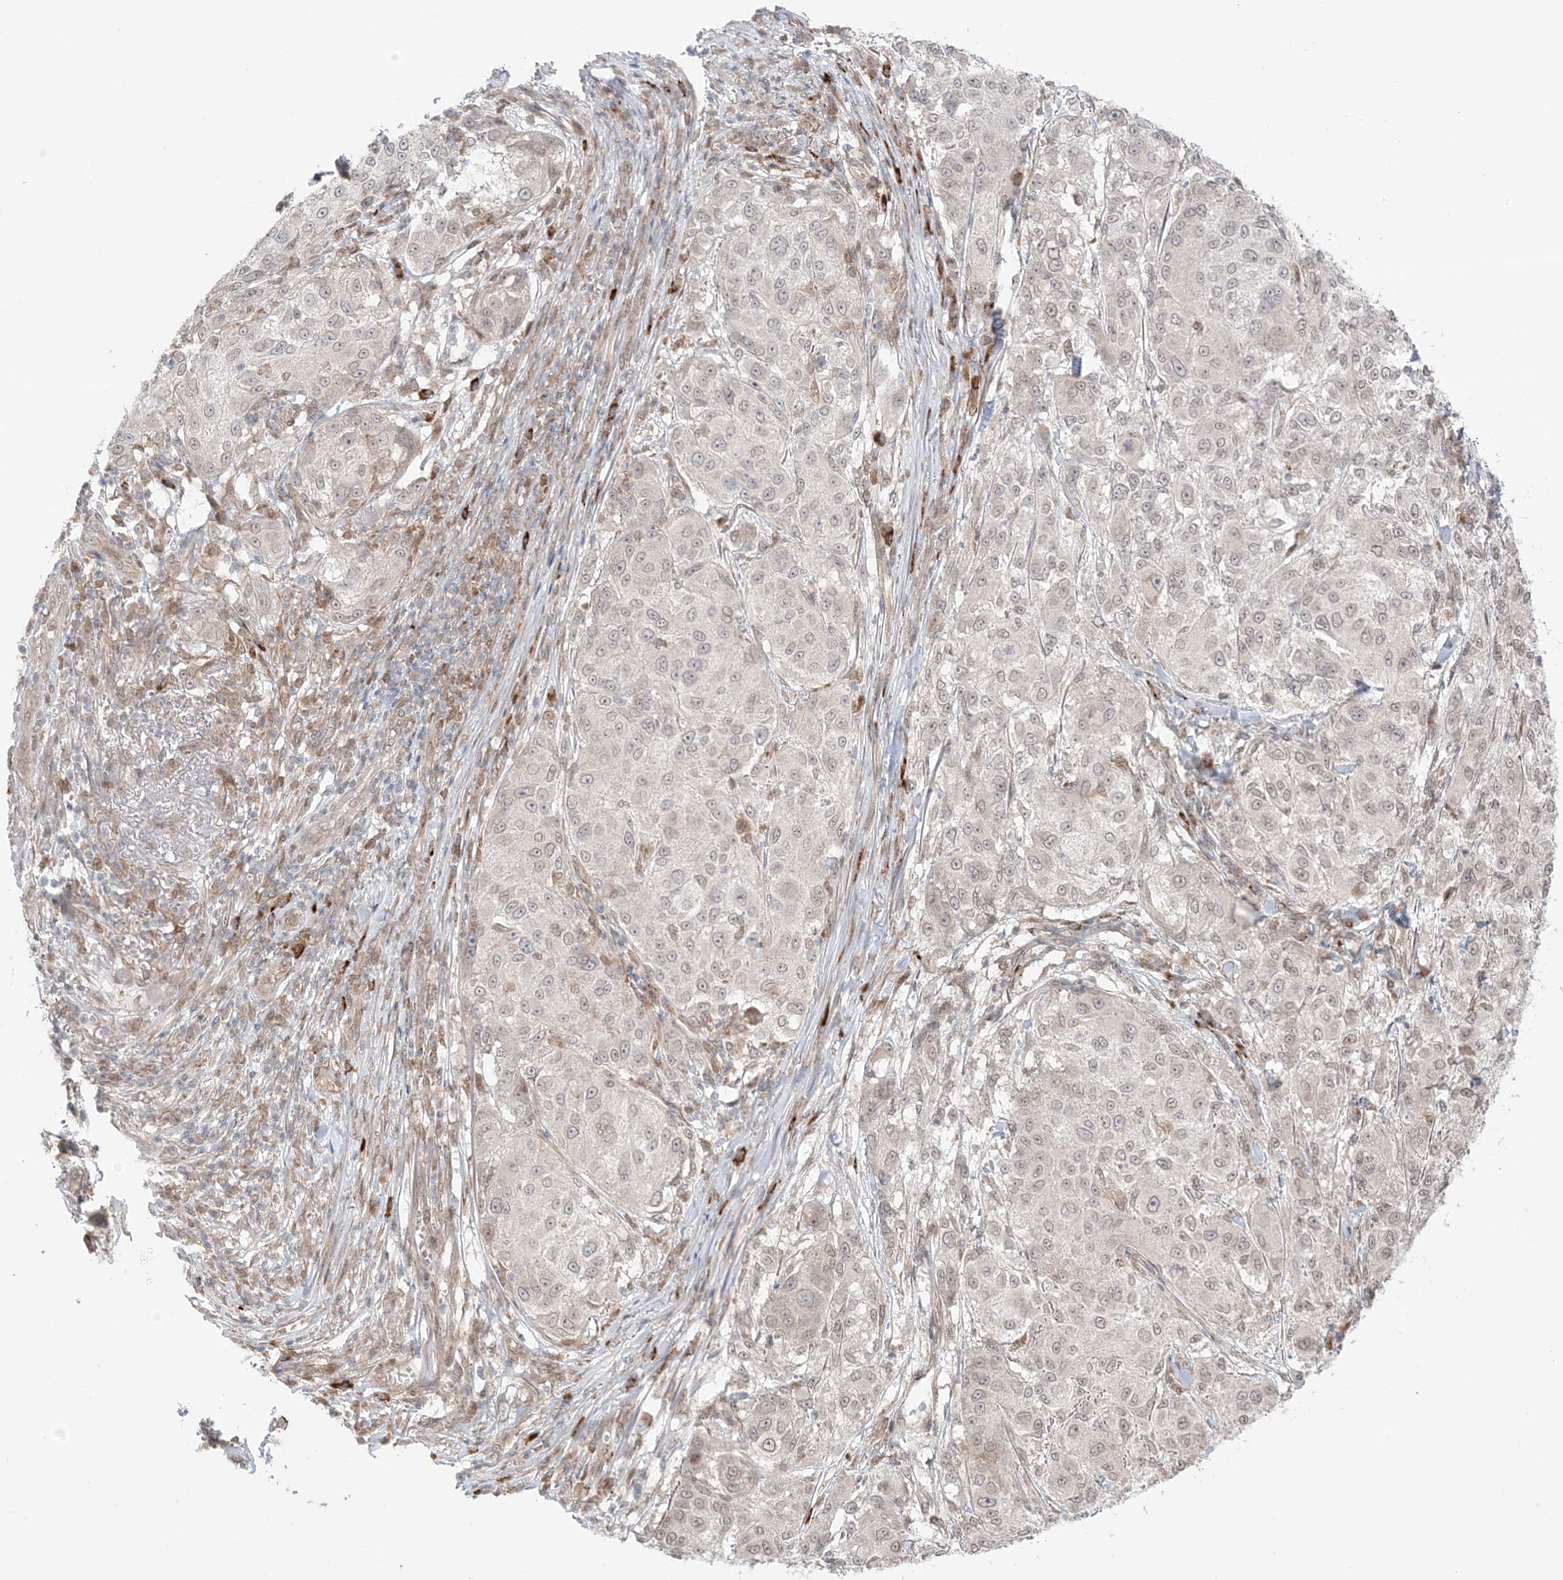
{"staining": {"intensity": "weak", "quantity": "25%-75%", "location": "cytoplasmic/membranous,nuclear"}, "tissue": "melanoma", "cell_type": "Tumor cells", "image_type": "cancer", "snomed": [{"axis": "morphology", "description": "Necrosis, NOS"}, {"axis": "morphology", "description": "Malignant melanoma, NOS"}, {"axis": "topography", "description": "Skin"}], "caption": "Malignant melanoma was stained to show a protein in brown. There is low levels of weak cytoplasmic/membranous and nuclear staining in approximately 25%-75% of tumor cells.", "gene": "UBE2E2", "patient": {"sex": "female", "age": 87}}